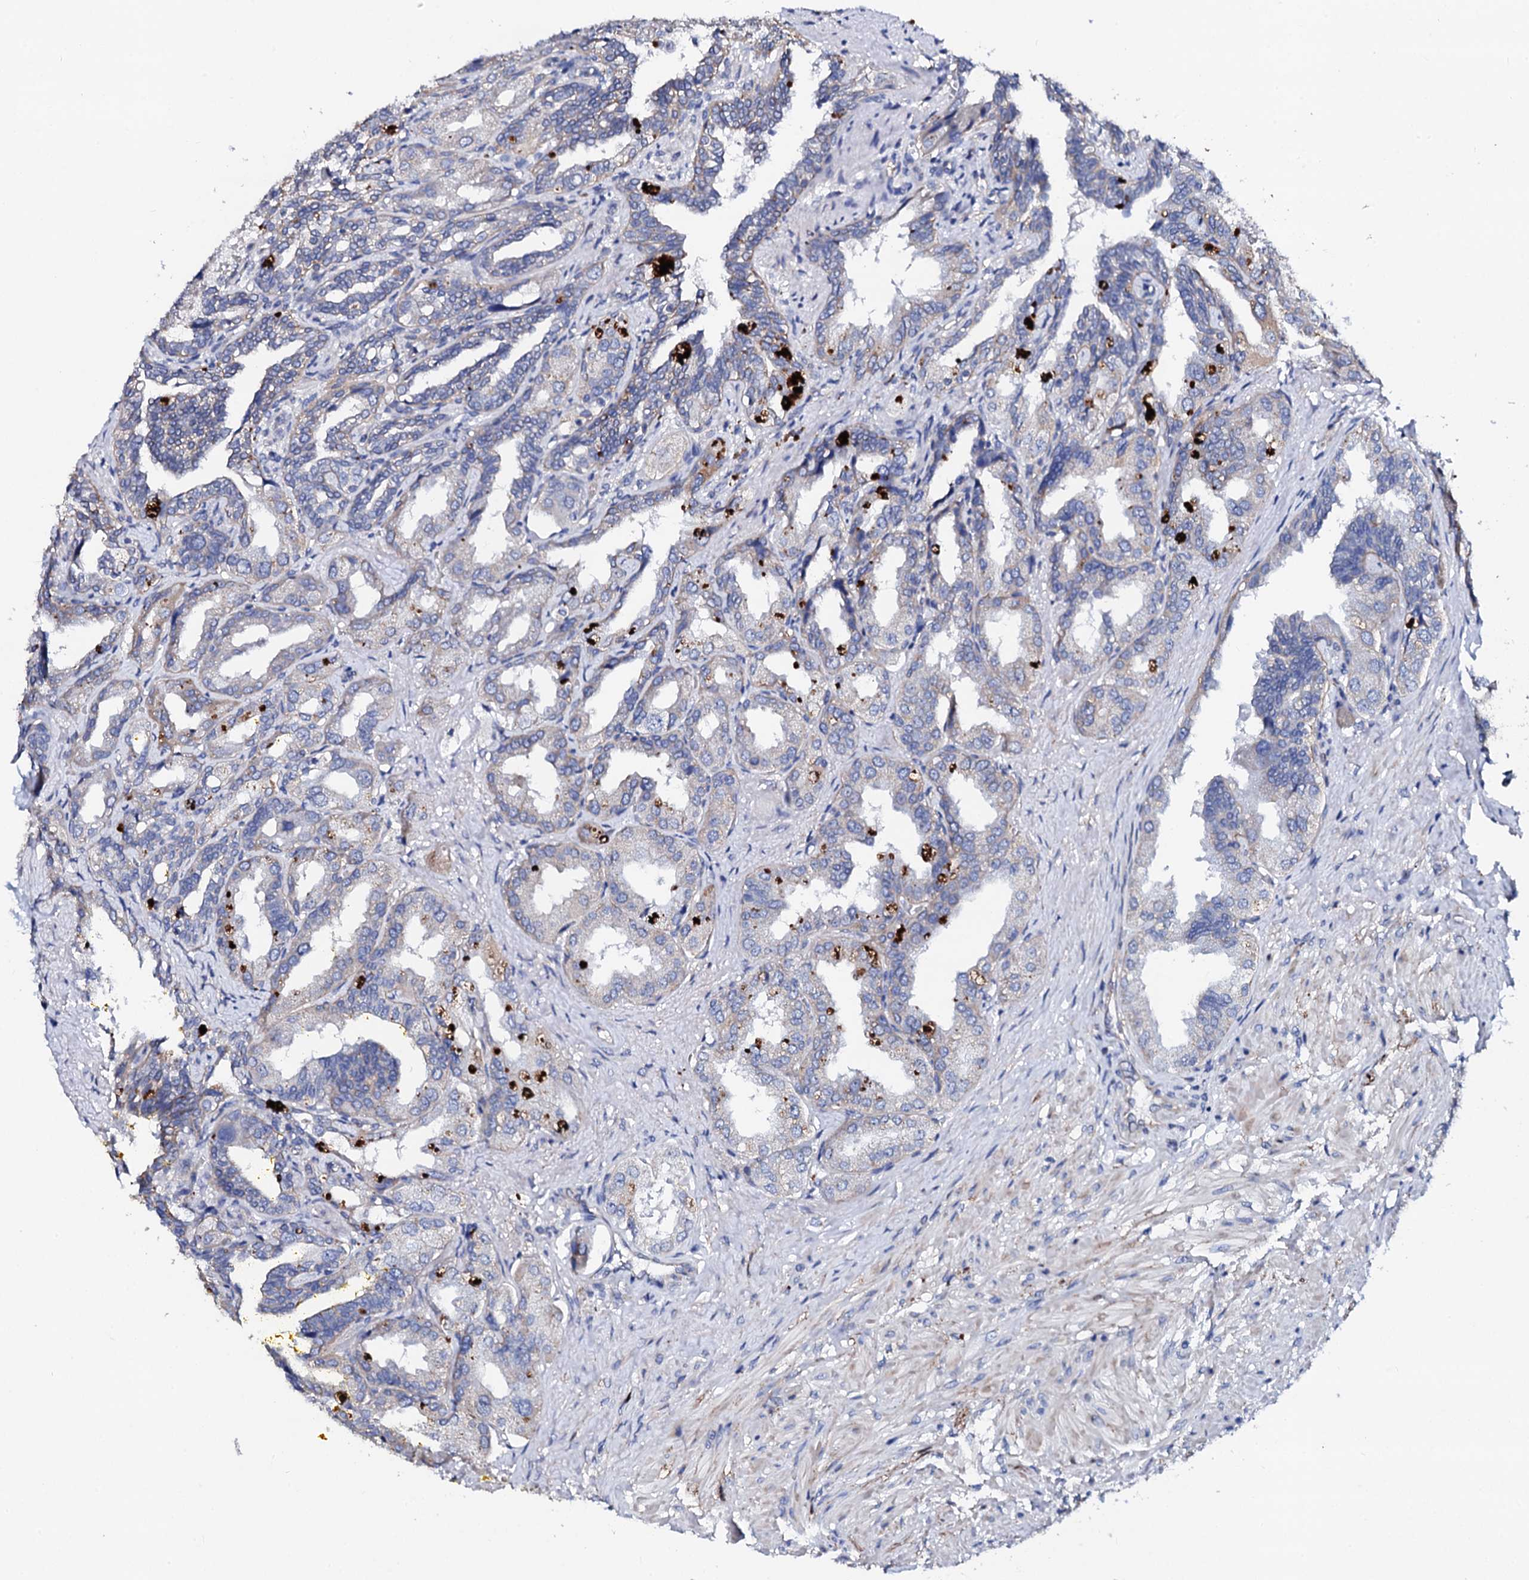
{"staining": {"intensity": "negative", "quantity": "none", "location": "none"}, "tissue": "seminal vesicle", "cell_type": "Glandular cells", "image_type": "normal", "snomed": [{"axis": "morphology", "description": "Normal tissue, NOS"}, {"axis": "topography", "description": "Seminal veicle"}], "caption": "A micrograph of seminal vesicle stained for a protein displays no brown staining in glandular cells. Brightfield microscopy of immunohistochemistry (IHC) stained with DAB (3,3'-diaminobenzidine) (brown) and hematoxylin (blue), captured at high magnification.", "gene": "KLHL32", "patient": {"sex": "male", "age": 63}}